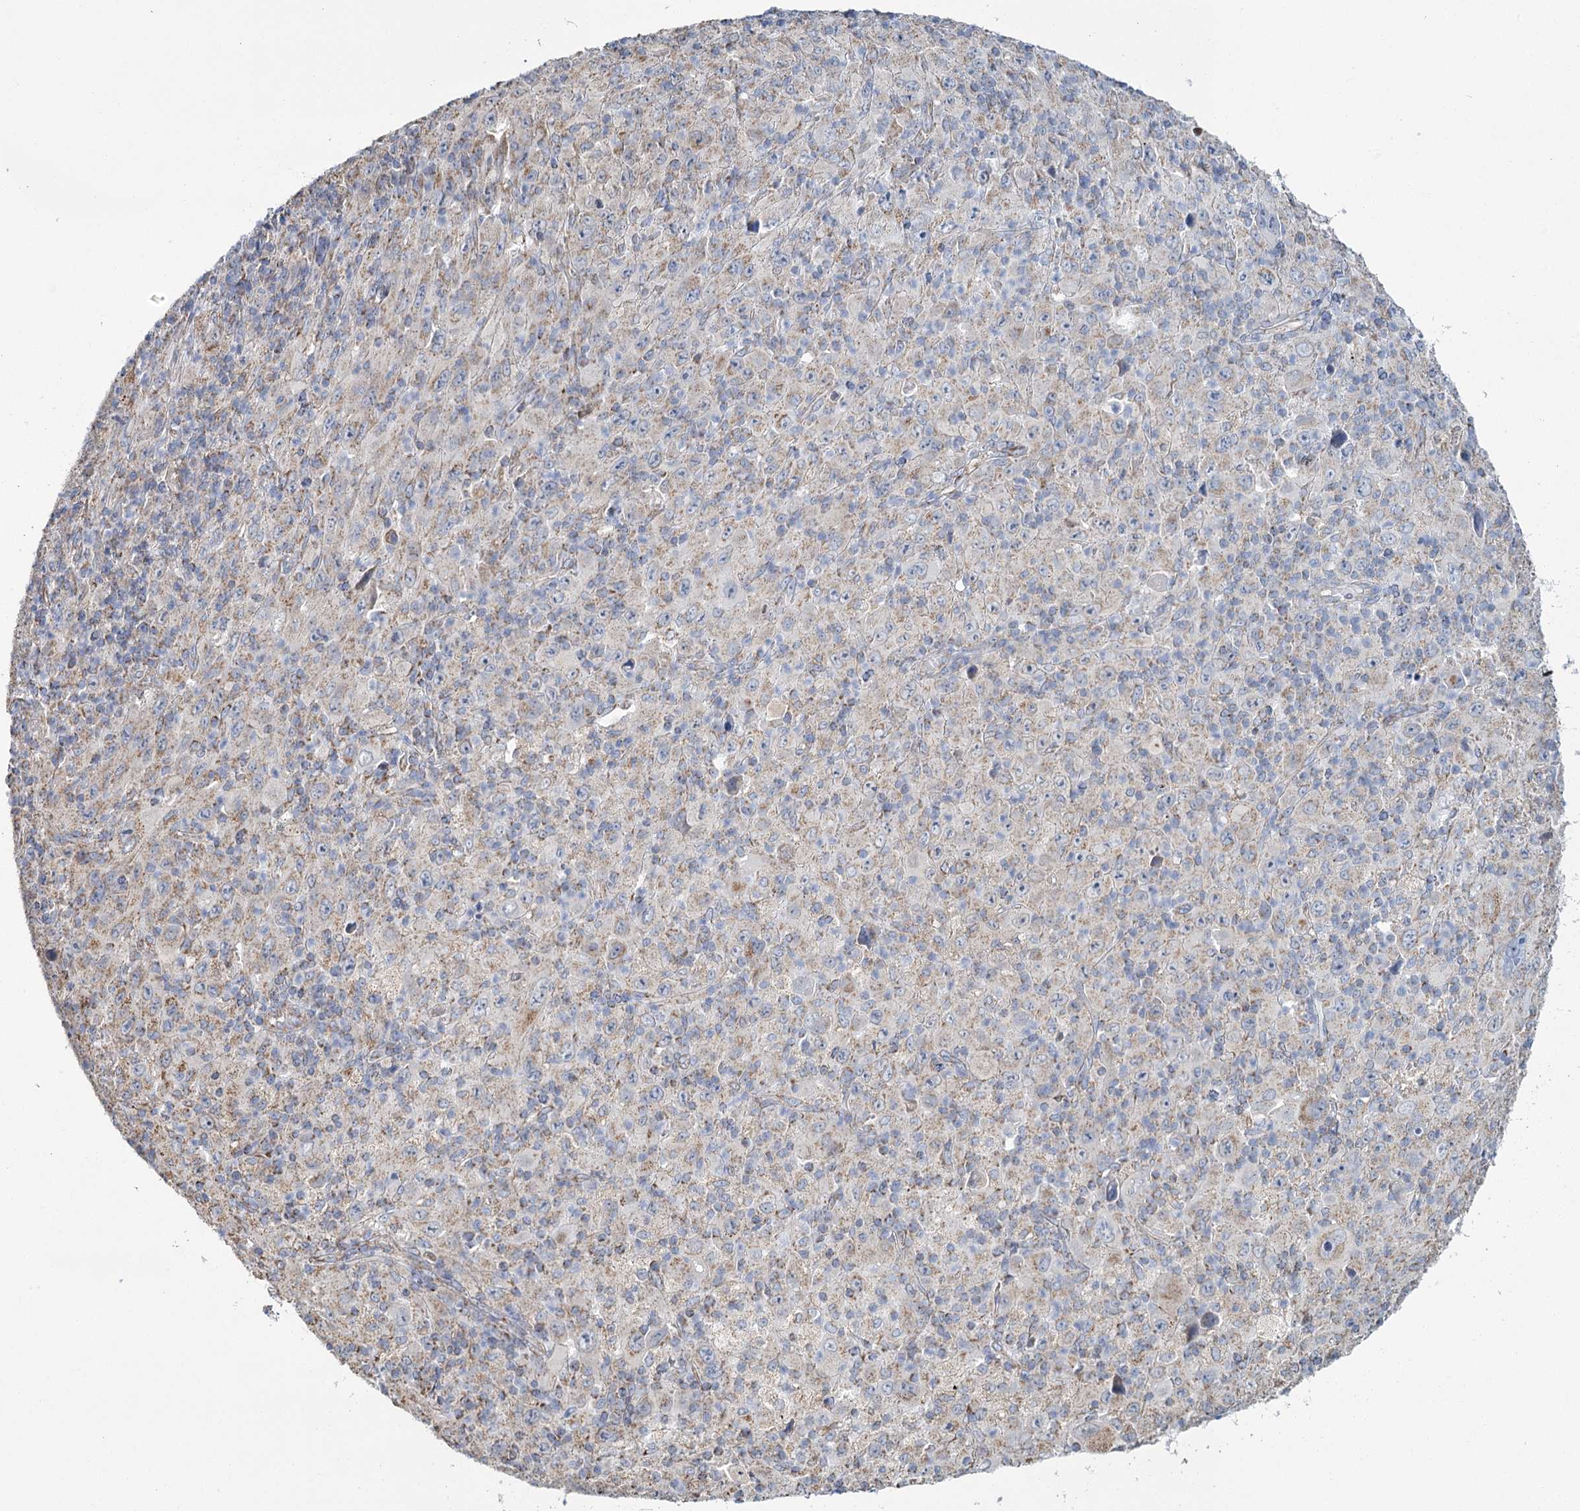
{"staining": {"intensity": "weak", "quantity": "25%-75%", "location": "cytoplasmic/membranous"}, "tissue": "melanoma", "cell_type": "Tumor cells", "image_type": "cancer", "snomed": [{"axis": "morphology", "description": "Malignant melanoma, Metastatic site"}, {"axis": "topography", "description": "Skin"}], "caption": "Human malignant melanoma (metastatic site) stained with a brown dye reveals weak cytoplasmic/membranous positive positivity in approximately 25%-75% of tumor cells.", "gene": "MRPL44", "patient": {"sex": "female", "age": 56}}